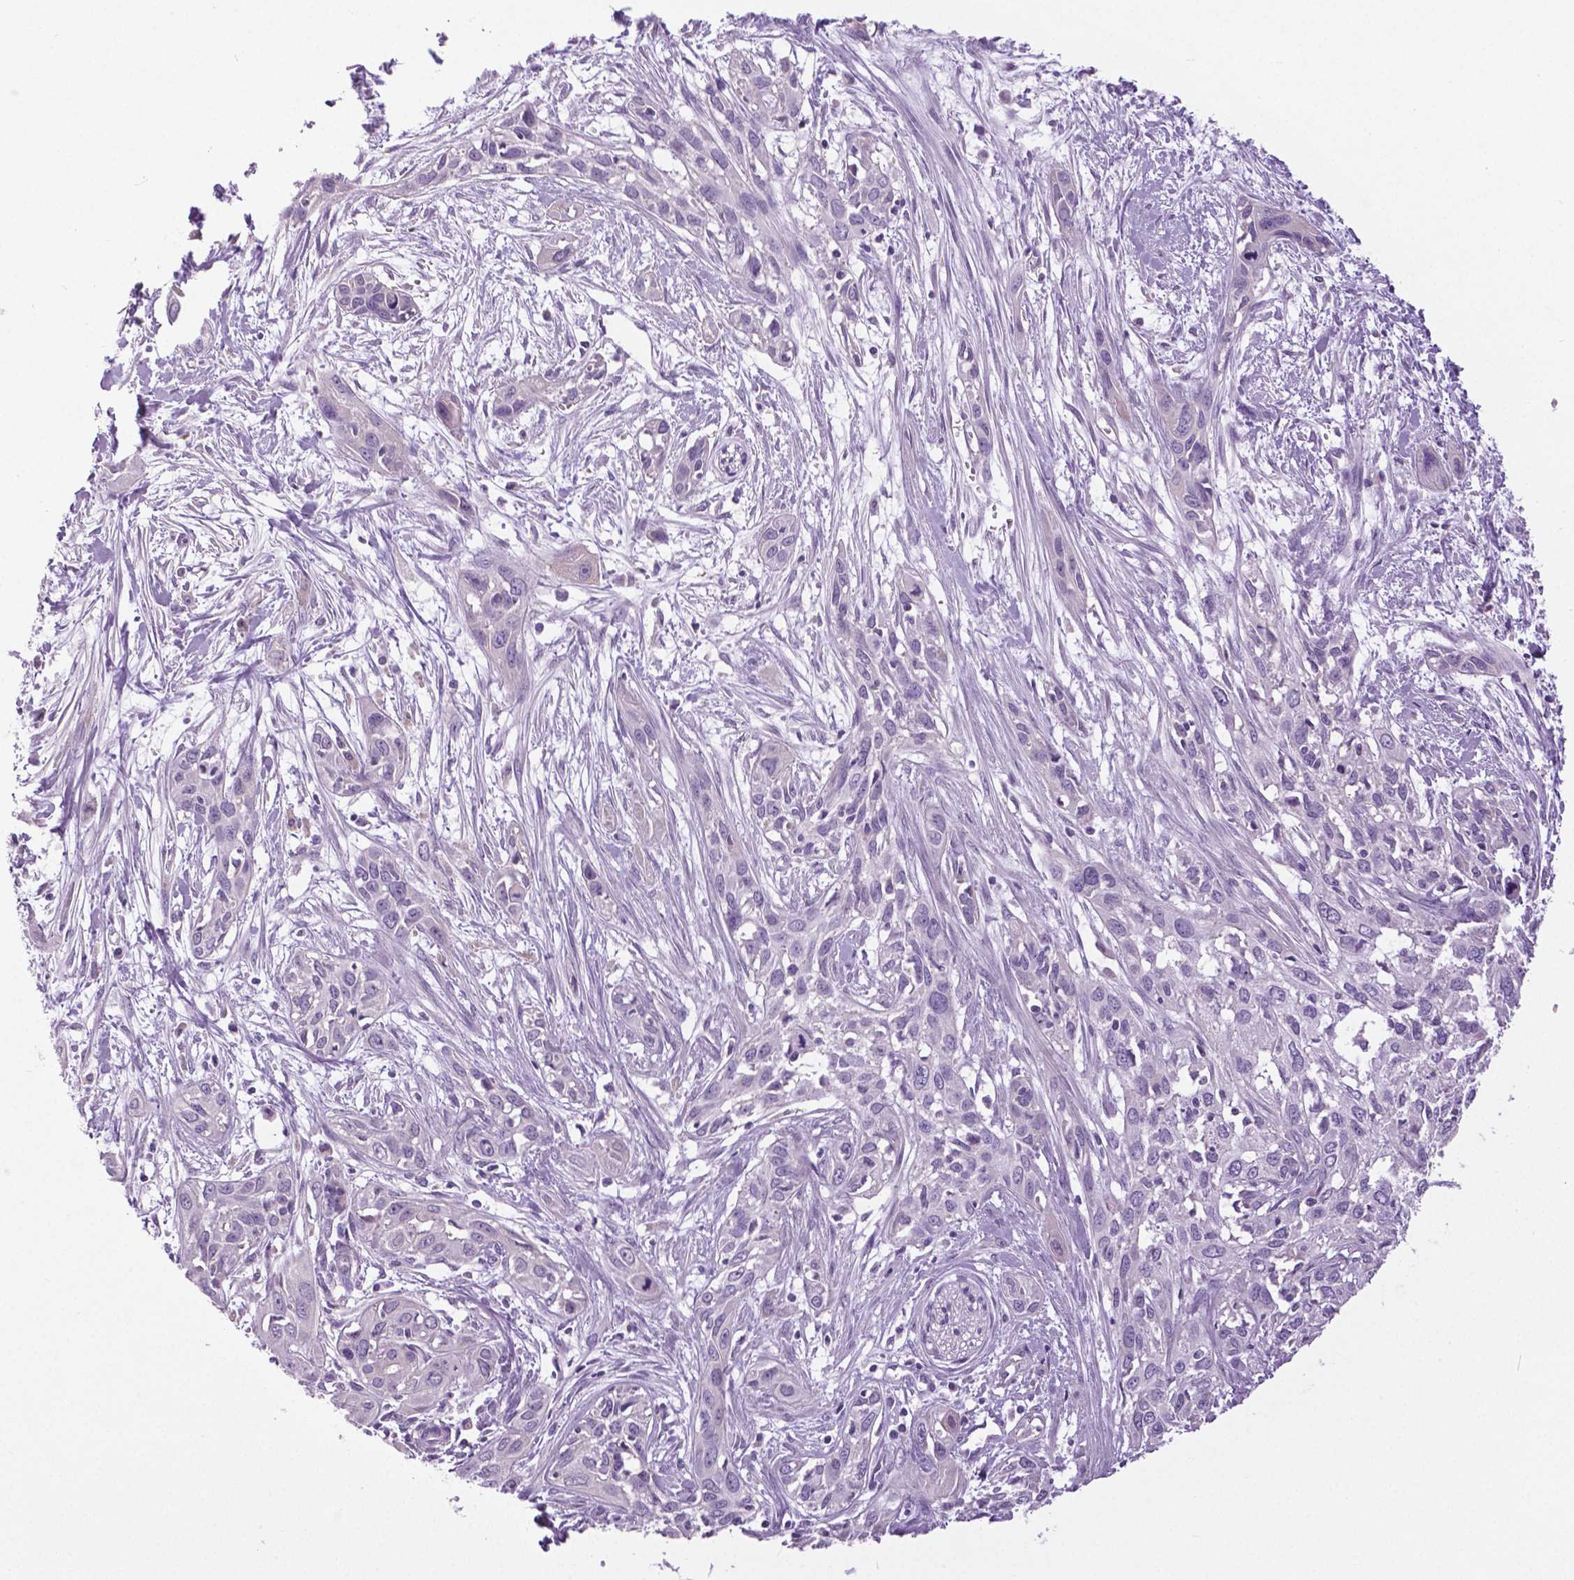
{"staining": {"intensity": "negative", "quantity": "none", "location": "none"}, "tissue": "pancreatic cancer", "cell_type": "Tumor cells", "image_type": "cancer", "snomed": [{"axis": "morphology", "description": "Adenocarcinoma, NOS"}, {"axis": "topography", "description": "Pancreas"}], "caption": "DAB immunohistochemical staining of adenocarcinoma (pancreatic) shows no significant expression in tumor cells.", "gene": "DNAH12", "patient": {"sex": "female", "age": 55}}